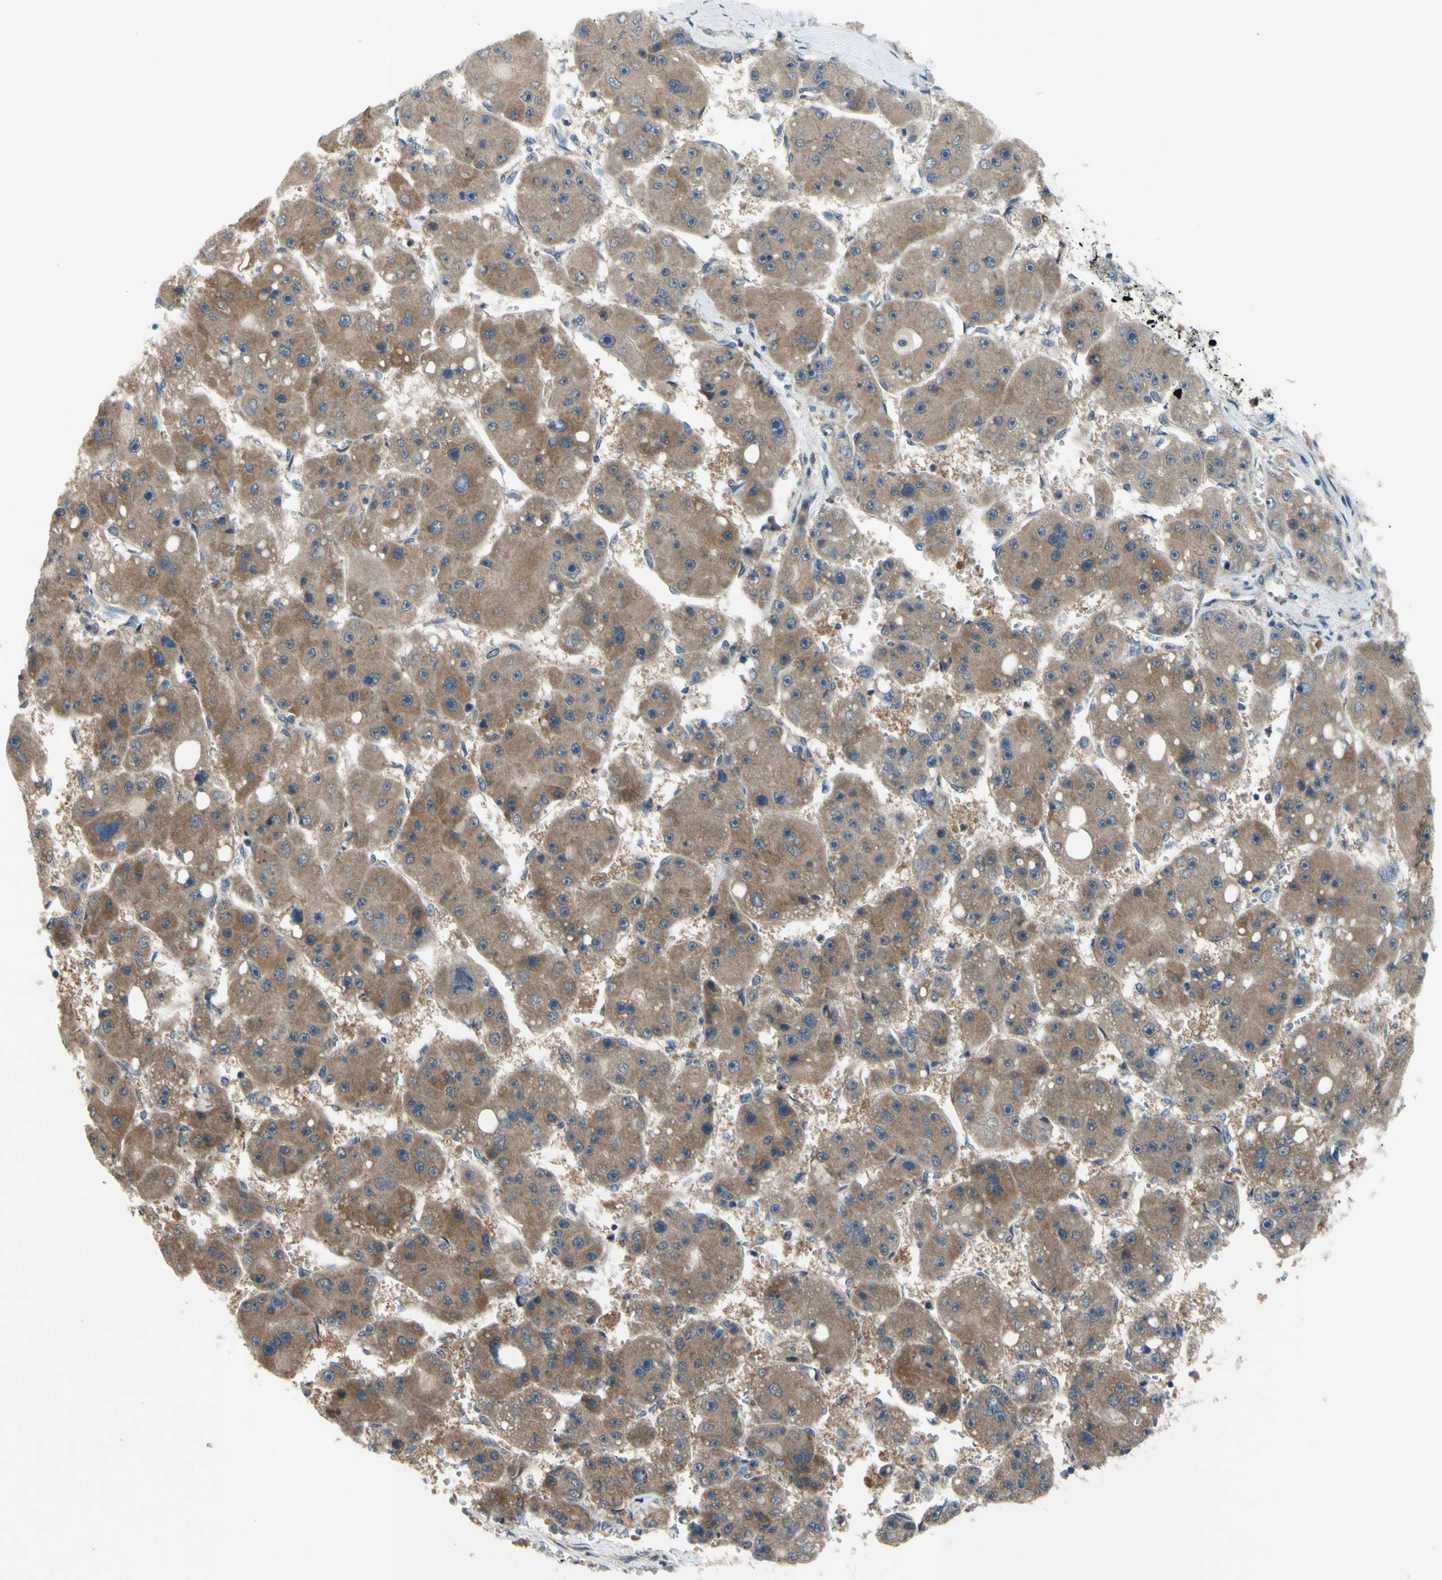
{"staining": {"intensity": "moderate", "quantity": ">75%", "location": "cytoplasmic/membranous"}, "tissue": "liver cancer", "cell_type": "Tumor cells", "image_type": "cancer", "snomed": [{"axis": "morphology", "description": "Carcinoma, Hepatocellular, NOS"}, {"axis": "topography", "description": "Liver"}], "caption": "Human liver hepatocellular carcinoma stained for a protein (brown) exhibits moderate cytoplasmic/membranous positive staining in approximately >75% of tumor cells.", "gene": "SVIL", "patient": {"sex": "female", "age": 61}}